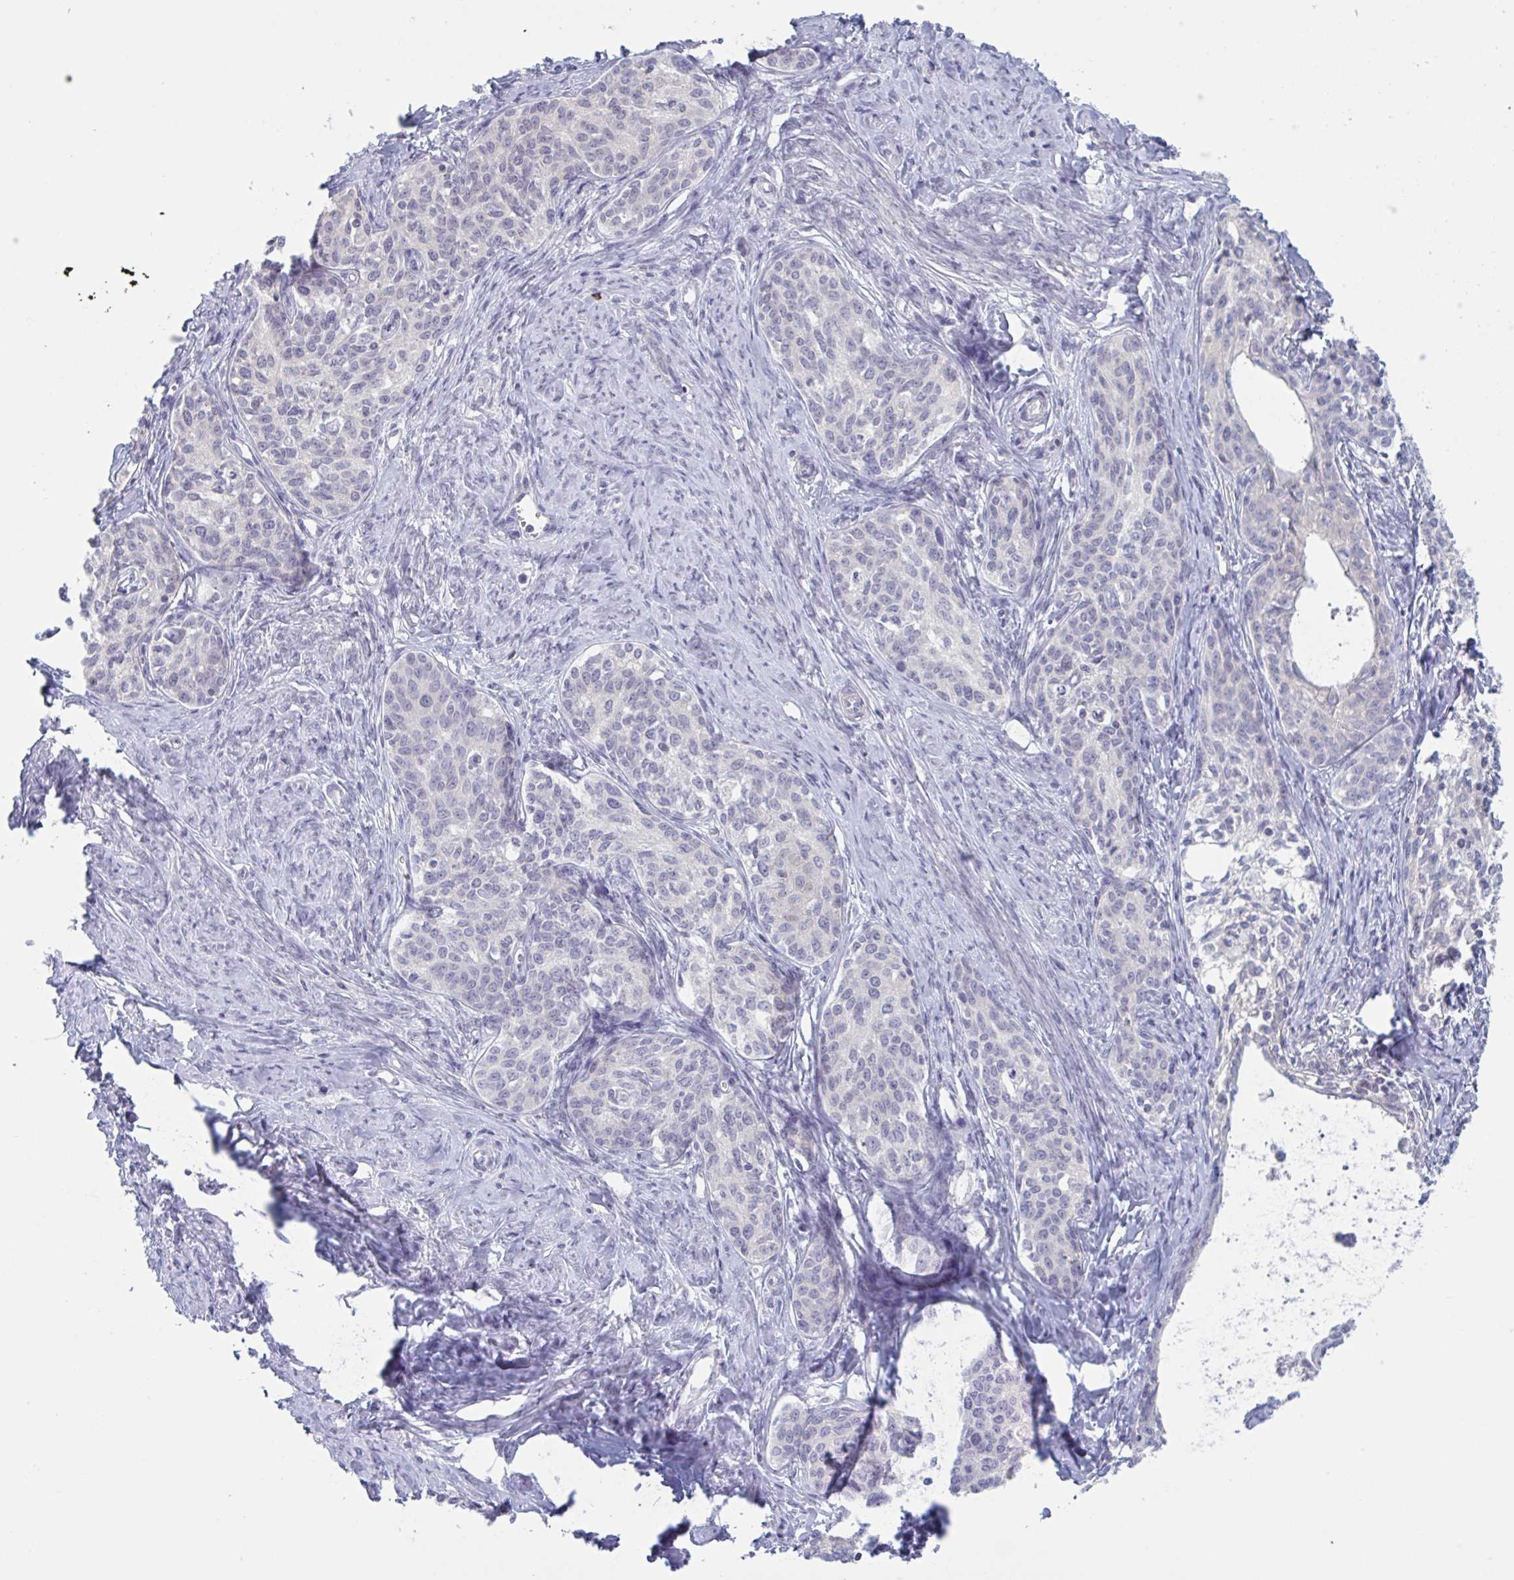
{"staining": {"intensity": "negative", "quantity": "none", "location": "none"}, "tissue": "cervical cancer", "cell_type": "Tumor cells", "image_type": "cancer", "snomed": [{"axis": "morphology", "description": "Squamous cell carcinoma, NOS"}, {"axis": "morphology", "description": "Adenocarcinoma, NOS"}, {"axis": "topography", "description": "Cervix"}], "caption": "IHC histopathology image of adenocarcinoma (cervical) stained for a protein (brown), which shows no staining in tumor cells.", "gene": "STK26", "patient": {"sex": "female", "age": 52}}